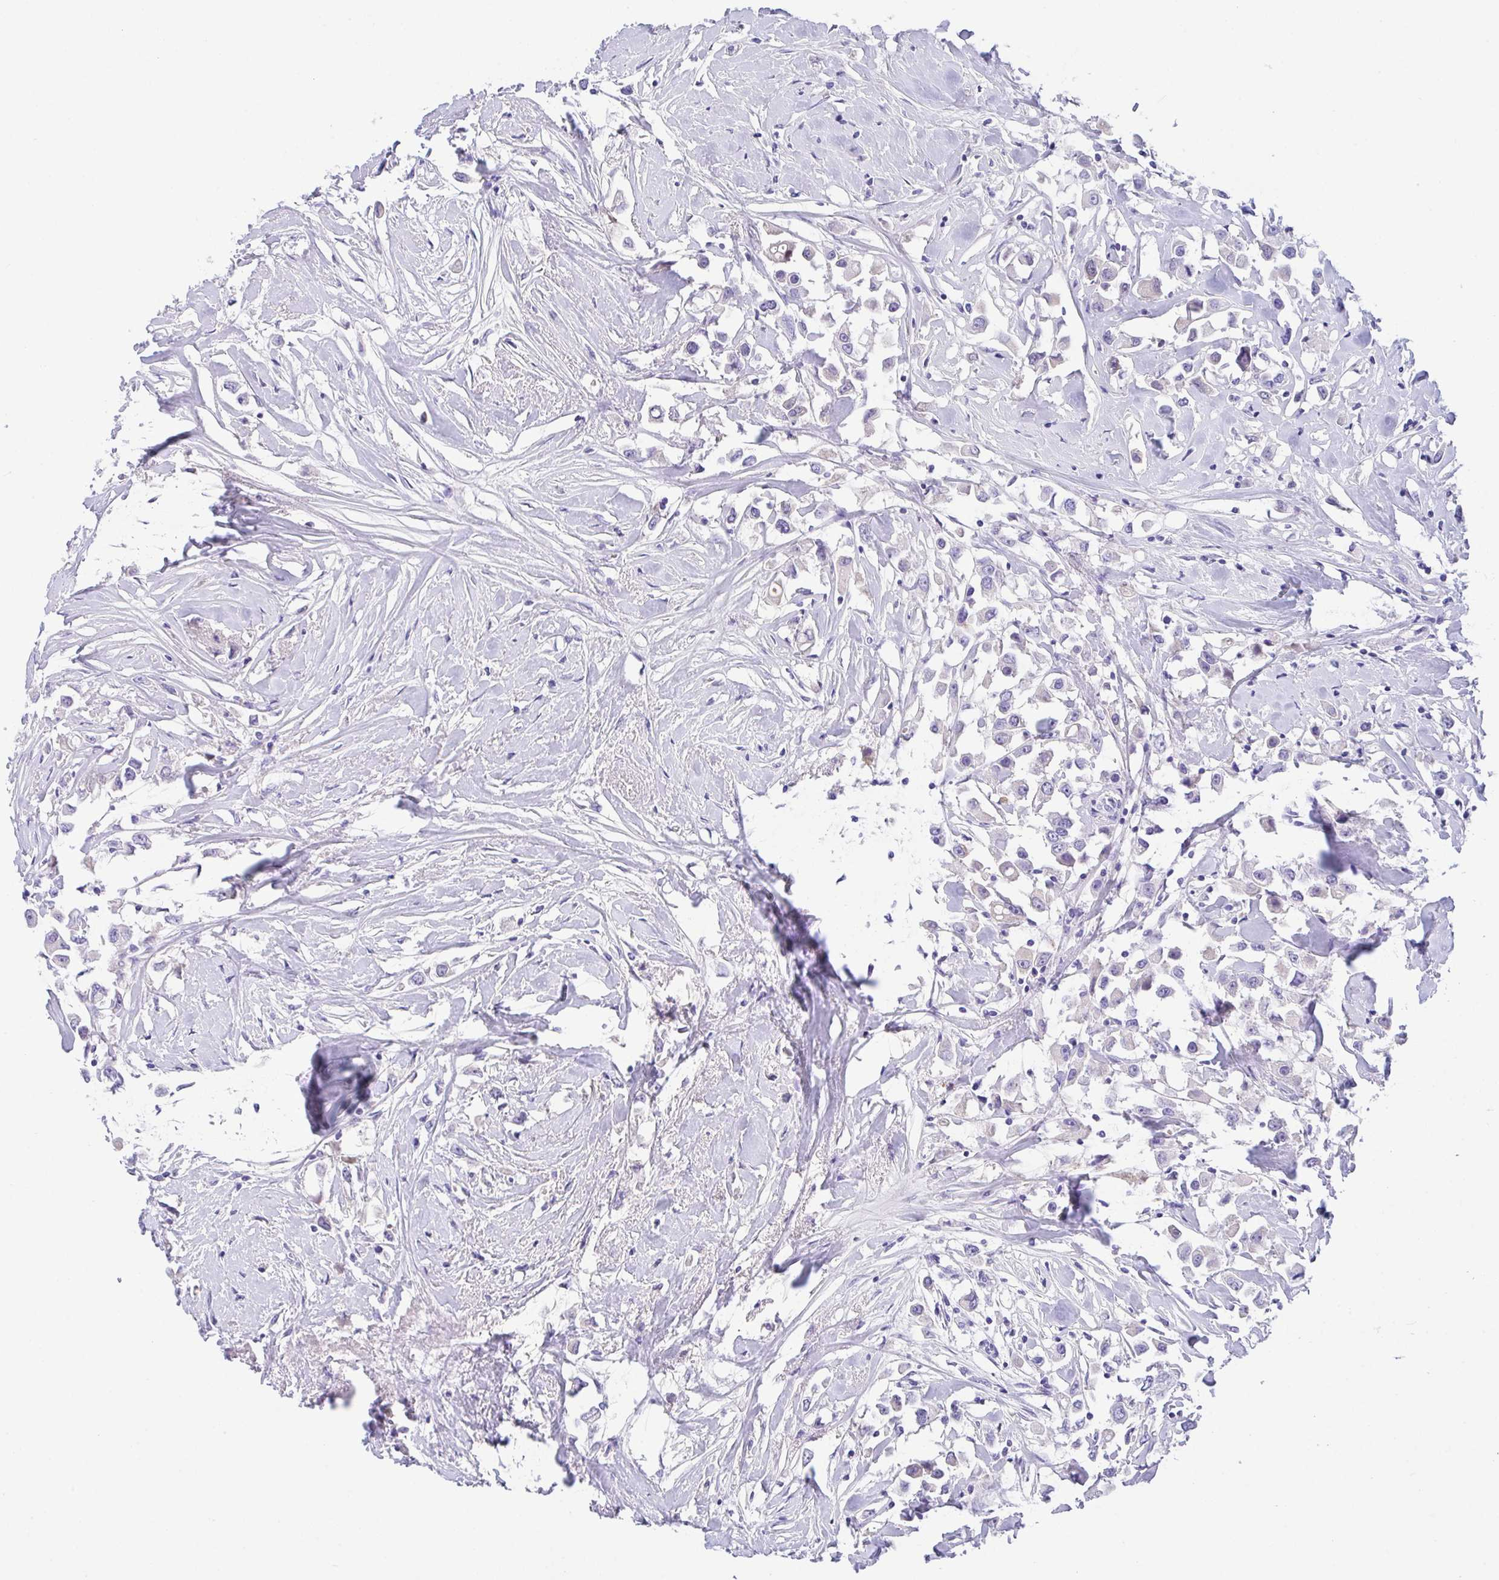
{"staining": {"intensity": "negative", "quantity": "none", "location": "none"}, "tissue": "breast cancer", "cell_type": "Tumor cells", "image_type": "cancer", "snomed": [{"axis": "morphology", "description": "Duct carcinoma"}, {"axis": "topography", "description": "Breast"}], "caption": "DAB immunohistochemical staining of human infiltrating ductal carcinoma (breast) displays no significant positivity in tumor cells.", "gene": "FBXL20", "patient": {"sex": "female", "age": 61}}